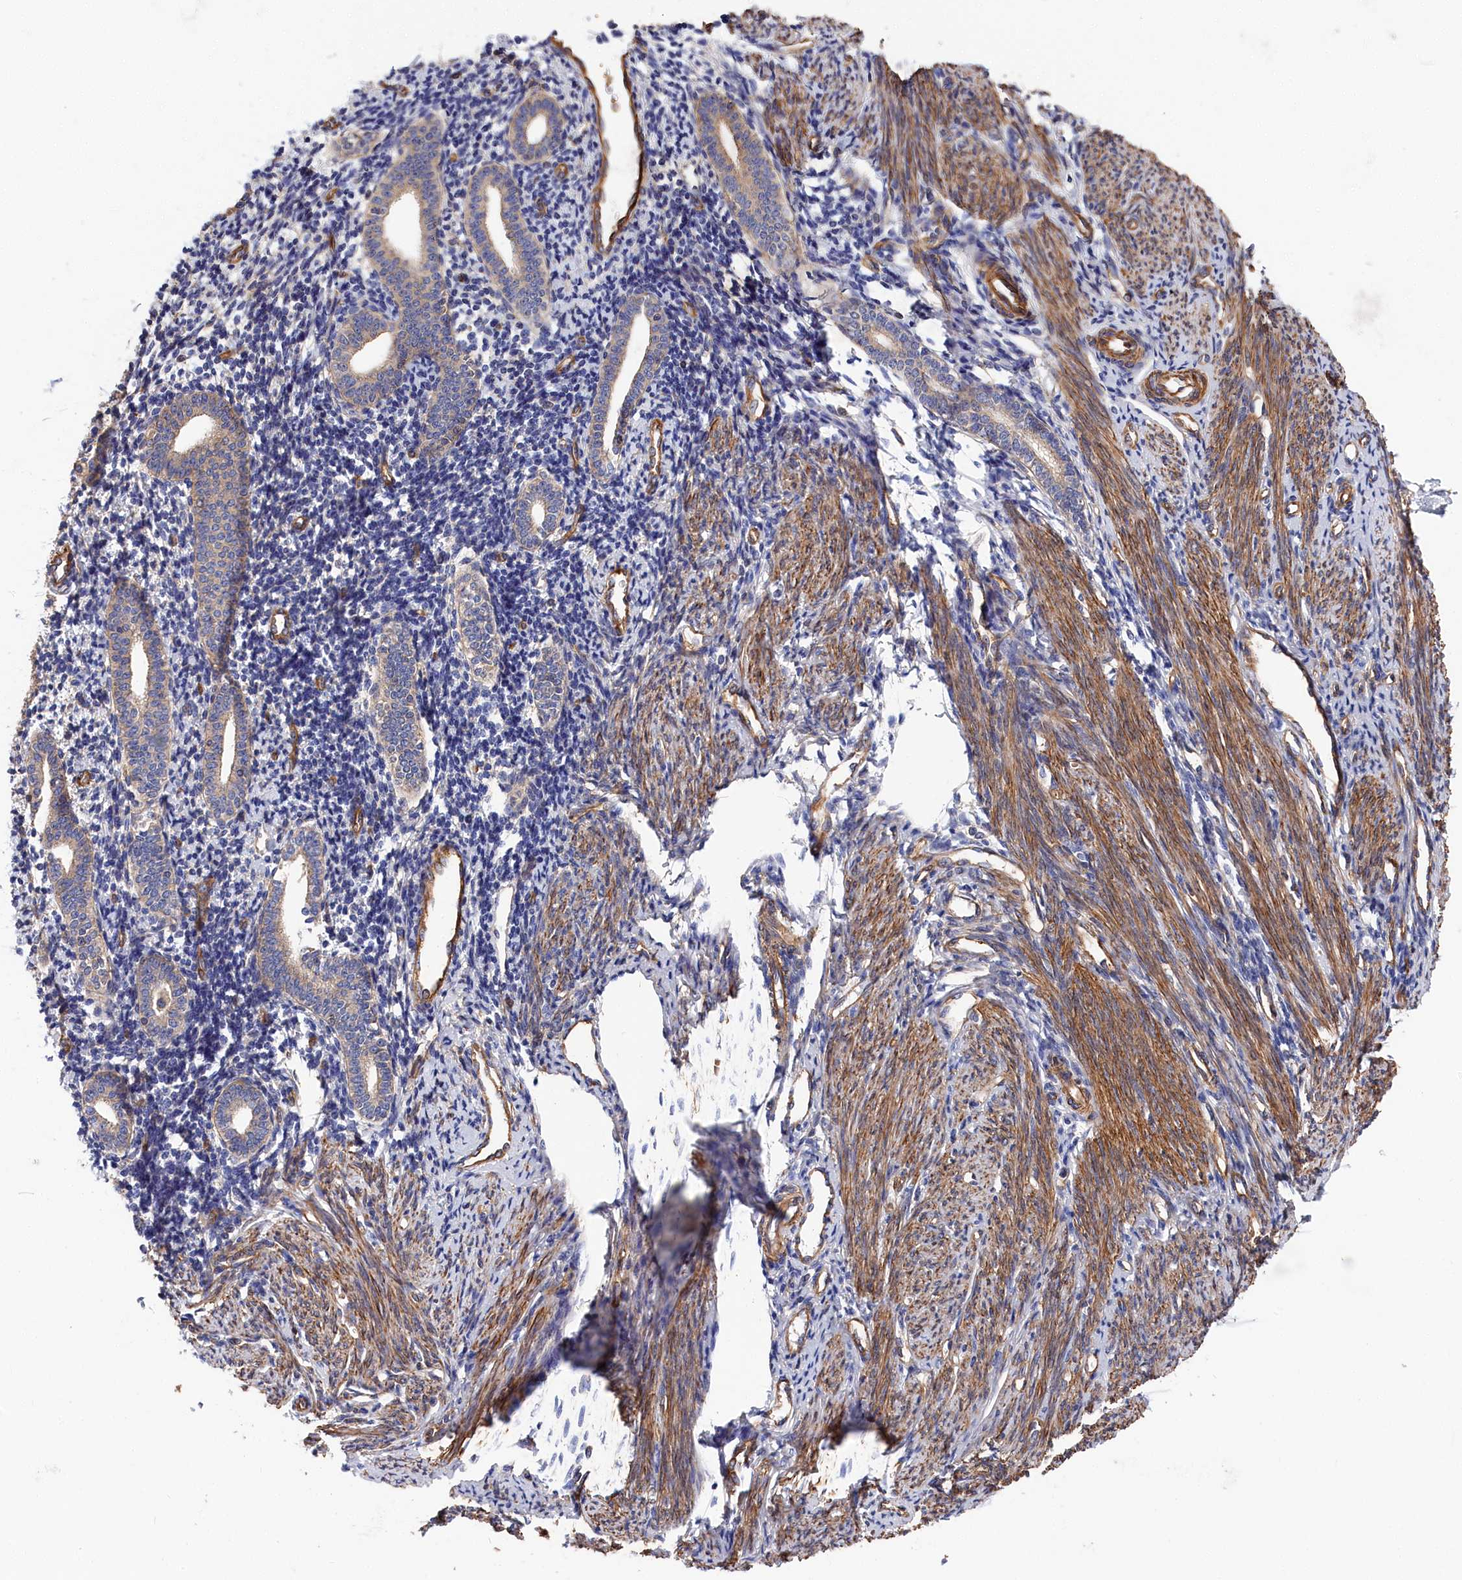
{"staining": {"intensity": "weak", "quantity": "<25%", "location": "cytoplasmic/membranous"}, "tissue": "endometrium", "cell_type": "Cells in endometrial stroma", "image_type": "normal", "snomed": [{"axis": "morphology", "description": "Normal tissue, NOS"}, {"axis": "topography", "description": "Endometrium"}], "caption": "Cells in endometrial stroma are negative for protein expression in benign human endometrium.", "gene": "LDHD", "patient": {"sex": "female", "age": 56}}